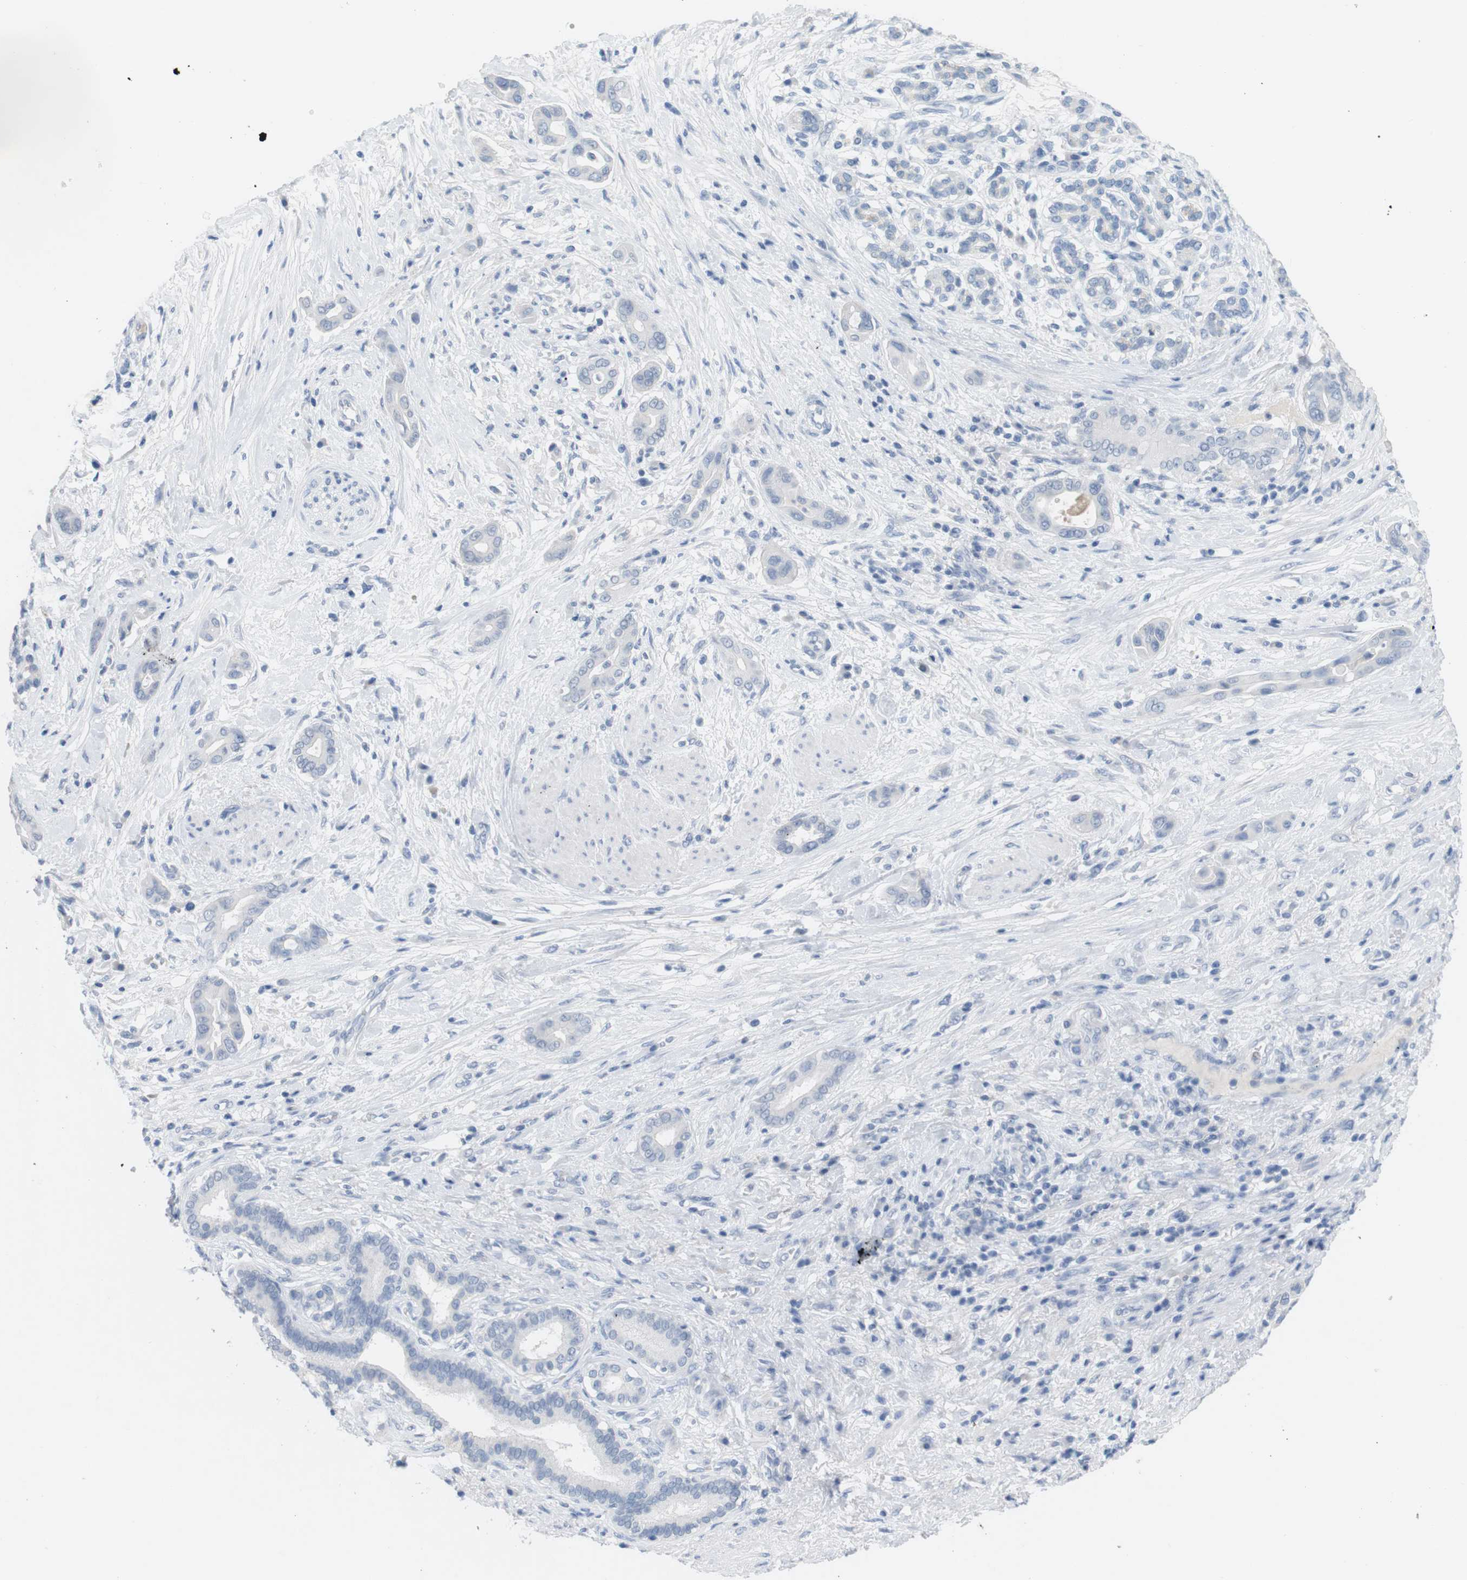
{"staining": {"intensity": "negative", "quantity": "none", "location": "none"}, "tissue": "pancreatic cancer", "cell_type": "Tumor cells", "image_type": "cancer", "snomed": [{"axis": "morphology", "description": "Normal tissue, NOS"}, {"axis": "morphology", "description": "Adenocarcinoma, NOS"}, {"axis": "topography", "description": "Pancreas"}], "caption": "Tumor cells are negative for brown protein staining in adenocarcinoma (pancreatic).", "gene": "HBG2", "patient": {"sex": "male", "age": 63}}